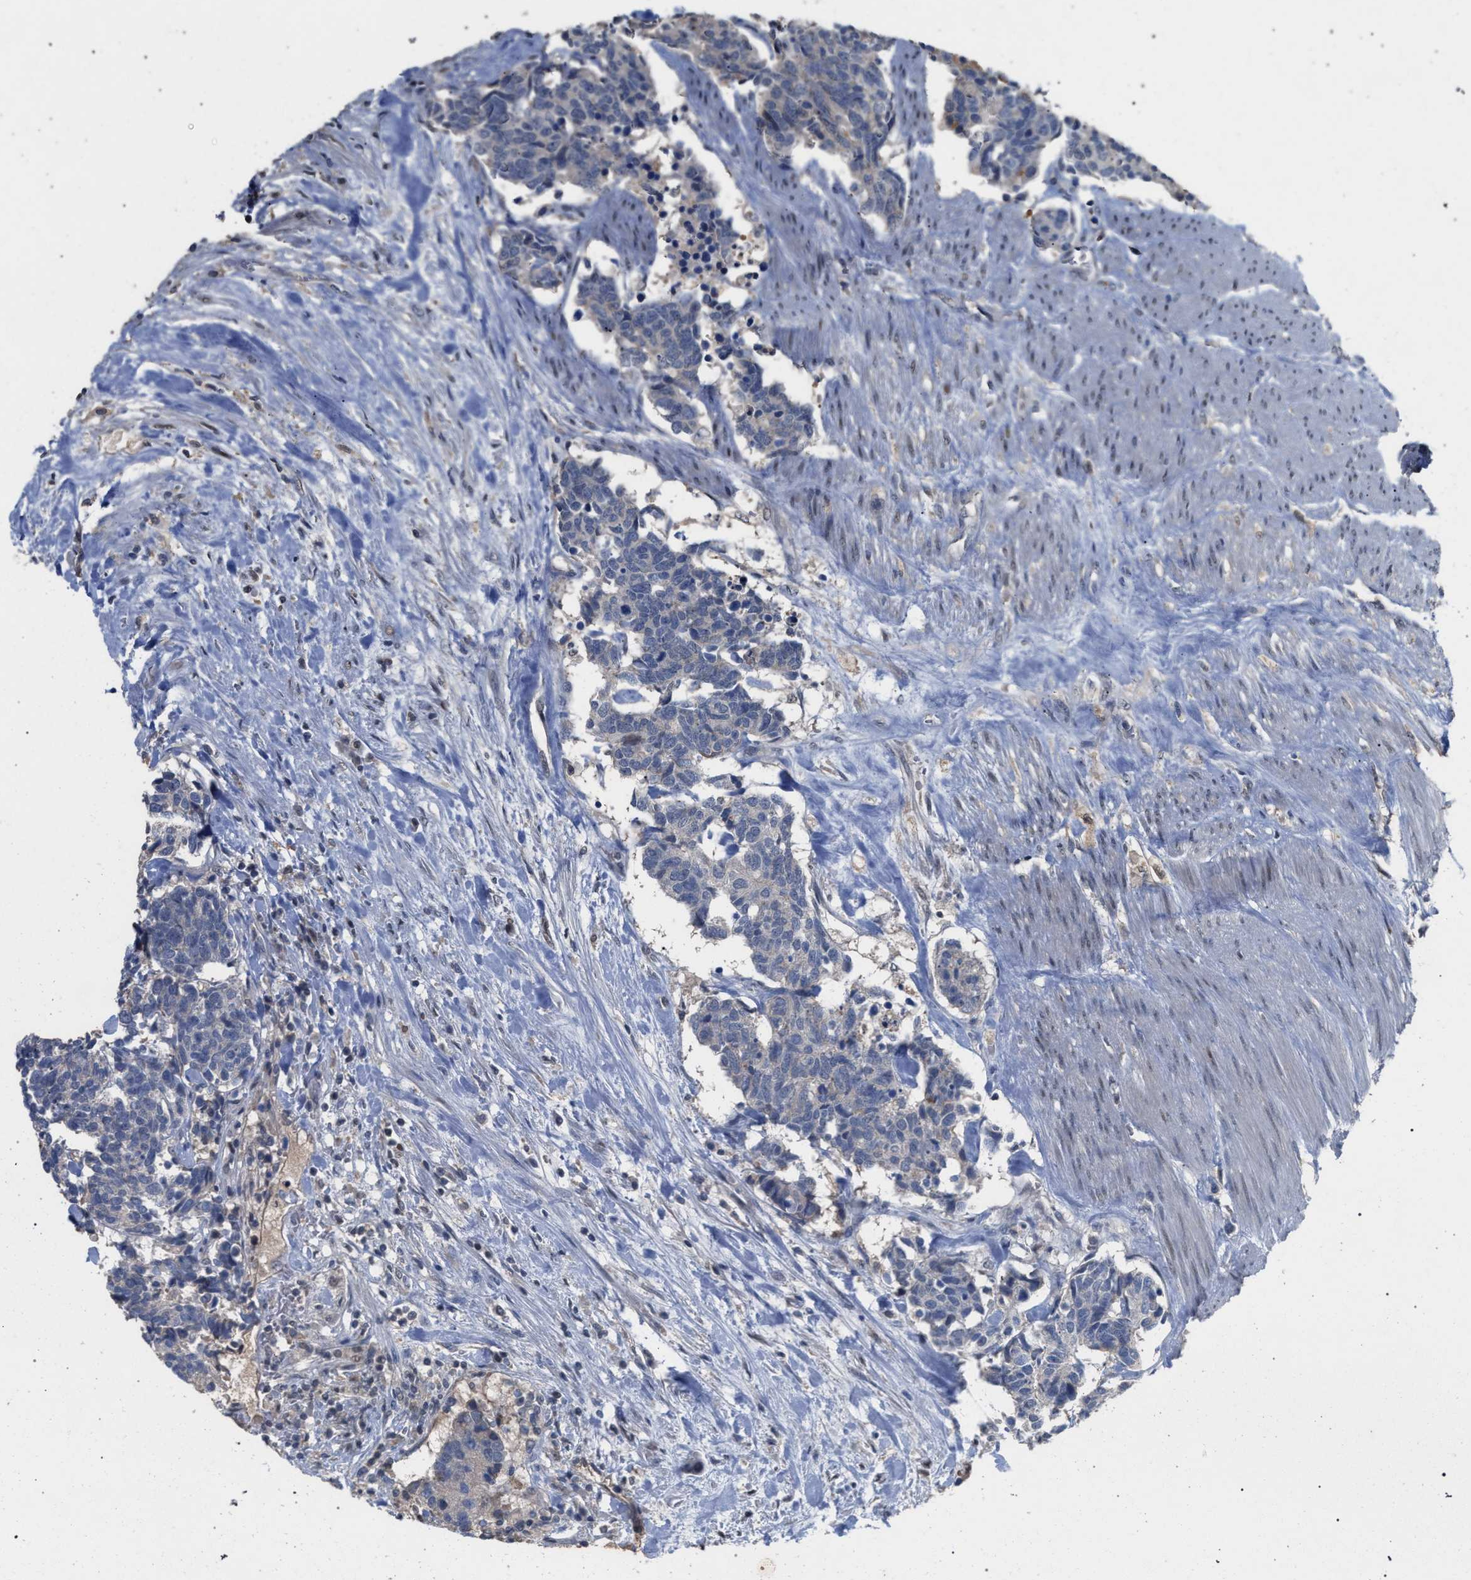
{"staining": {"intensity": "negative", "quantity": "none", "location": "none"}, "tissue": "carcinoid", "cell_type": "Tumor cells", "image_type": "cancer", "snomed": [{"axis": "morphology", "description": "Carcinoma, NOS"}, {"axis": "morphology", "description": "Carcinoid, malignant, NOS"}, {"axis": "topography", "description": "Urinary bladder"}], "caption": "The IHC photomicrograph has no significant positivity in tumor cells of carcinoid tissue.", "gene": "TECPR1", "patient": {"sex": "male", "age": 57}}